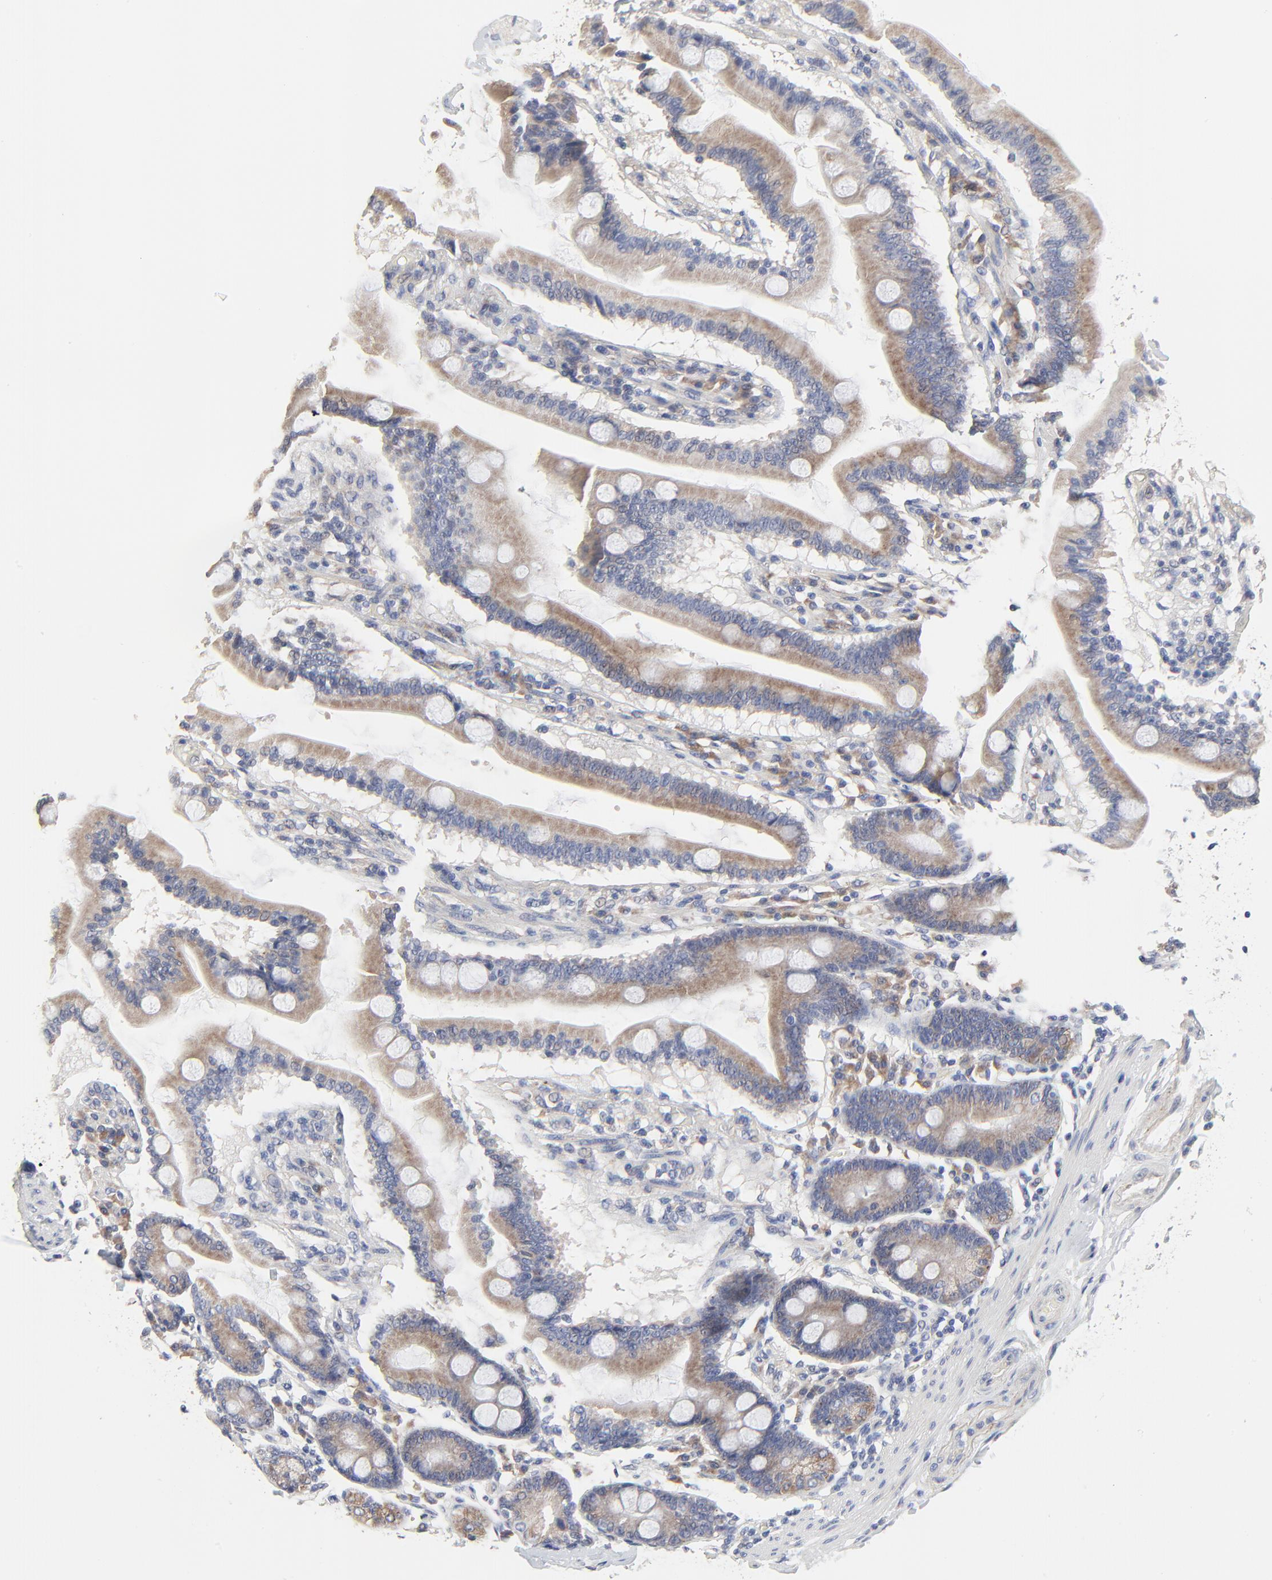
{"staining": {"intensity": "moderate", "quantity": ">75%", "location": "cytoplasmic/membranous"}, "tissue": "duodenum", "cell_type": "Glandular cells", "image_type": "normal", "snomed": [{"axis": "morphology", "description": "Normal tissue, NOS"}, {"axis": "topography", "description": "Duodenum"}], "caption": "IHC (DAB) staining of unremarkable human duodenum shows moderate cytoplasmic/membranous protein positivity in about >75% of glandular cells. The staining was performed using DAB, with brown indicating positive protein expression. Nuclei are stained blue with hematoxylin.", "gene": "DHRSX", "patient": {"sex": "female", "age": 64}}